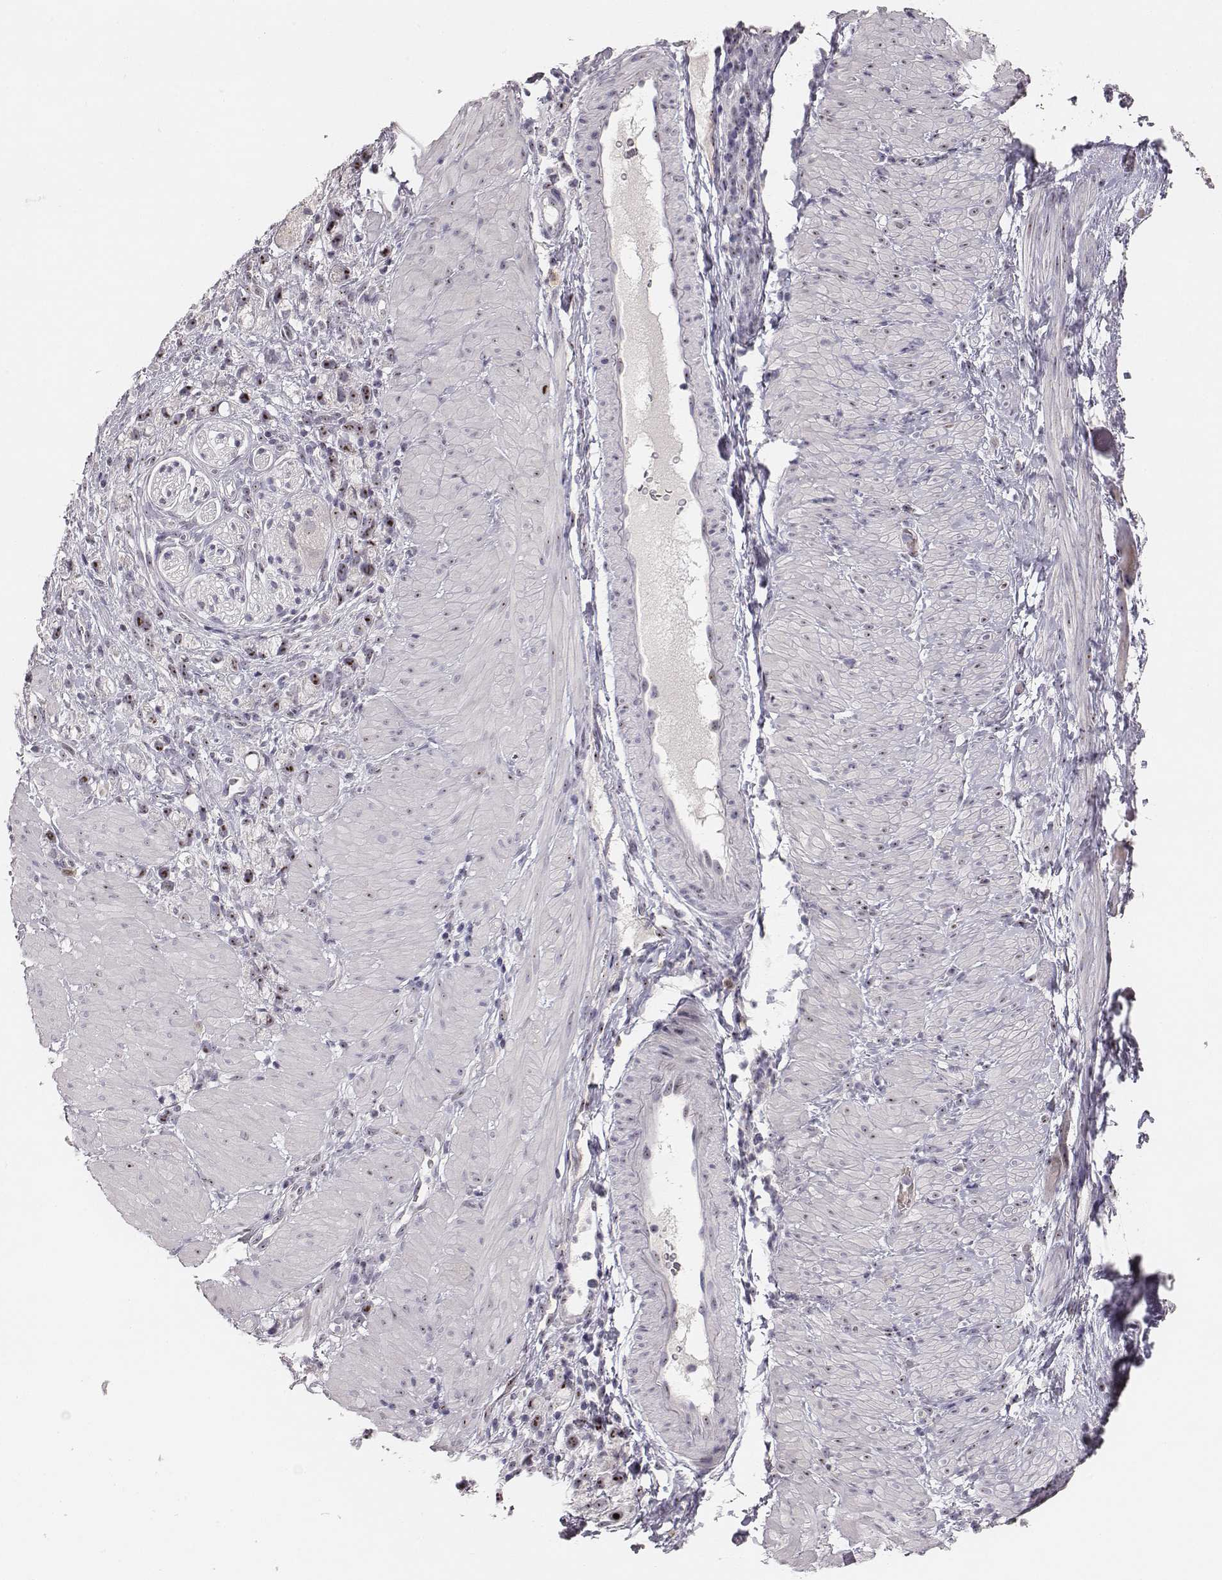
{"staining": {"intensity": "strong", "quantity": ">75%", "location": "nuclear"}, "tissue": "stomach cancer", "cell_type": "Tumor cells", "image_type": "cancer", "snomed": [{"axis": "morphology", "description": "Adenocarcinoma, NOS"}, {"axis": "topography", "description": "Stomach"}], "caption": "The immunohistochemical stain highlights strong nuclear staining in tumor cells of stomach cancer (adenocarcinoma) tissue.", "gene": "NIFK", "patient": {"sex": "female", "age": 59}}